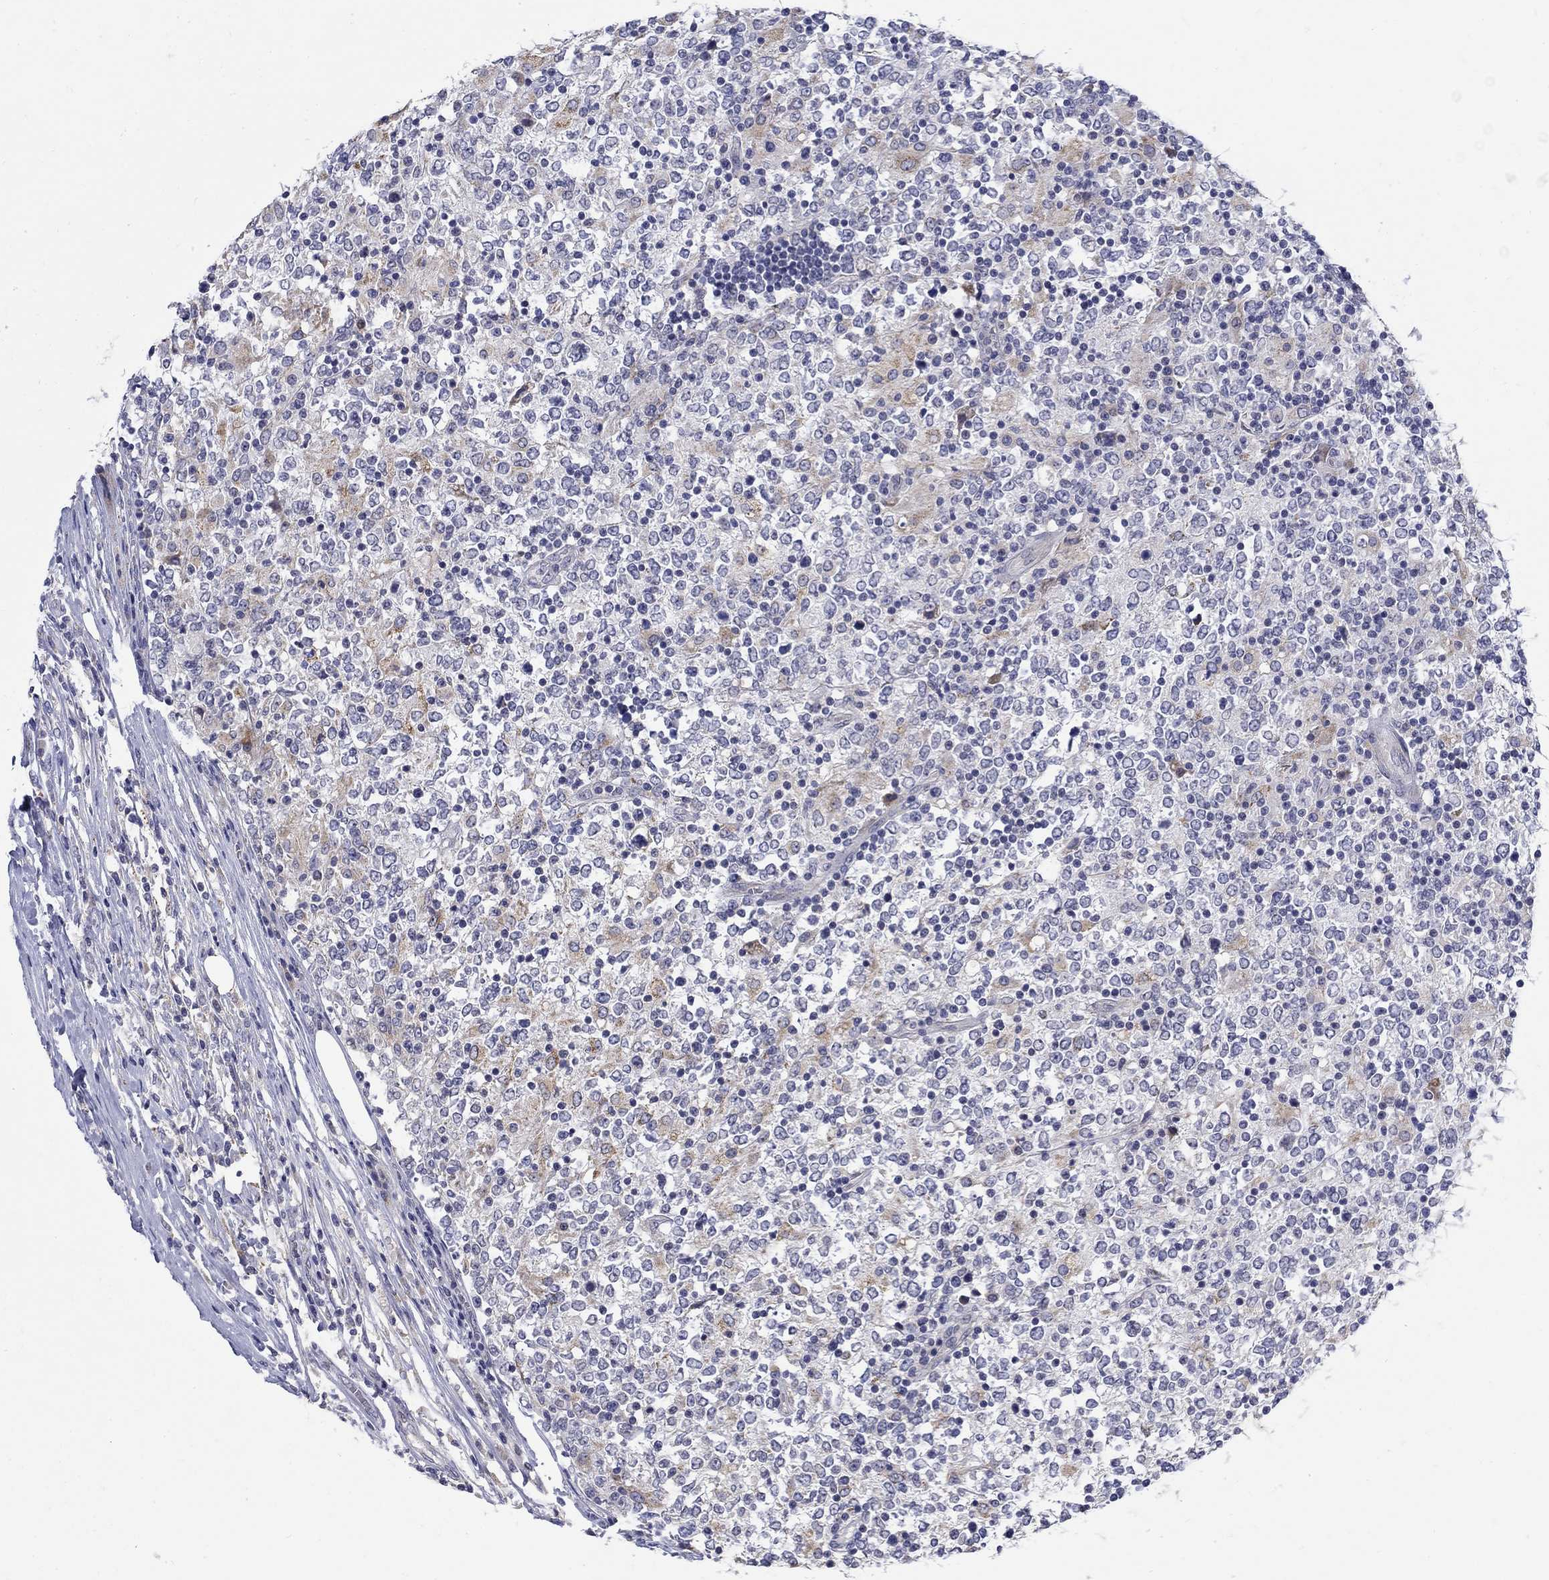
{"staining": {"intensity": "negative", "quantity": "none", "location": "none"}, "tissue": "lymphoma", "cell_type": "Tumor cells", "image_type": "cancer", "snomed": [{"axis": "morphology", "description": "Malignant lymphoma, non-Hodgkin's type, High grade"}, {"axis": "topography", "description": "Lymph node"}], "caption": "Human malignant lymphoma, non-Hodgkin's type (high-grade) stained for a protein using immunohistochemistry (IHC) demonstrates no staining in tumor cells.", "gene": "ABCA4", "patient": {"sex": "female", "age": 84}}